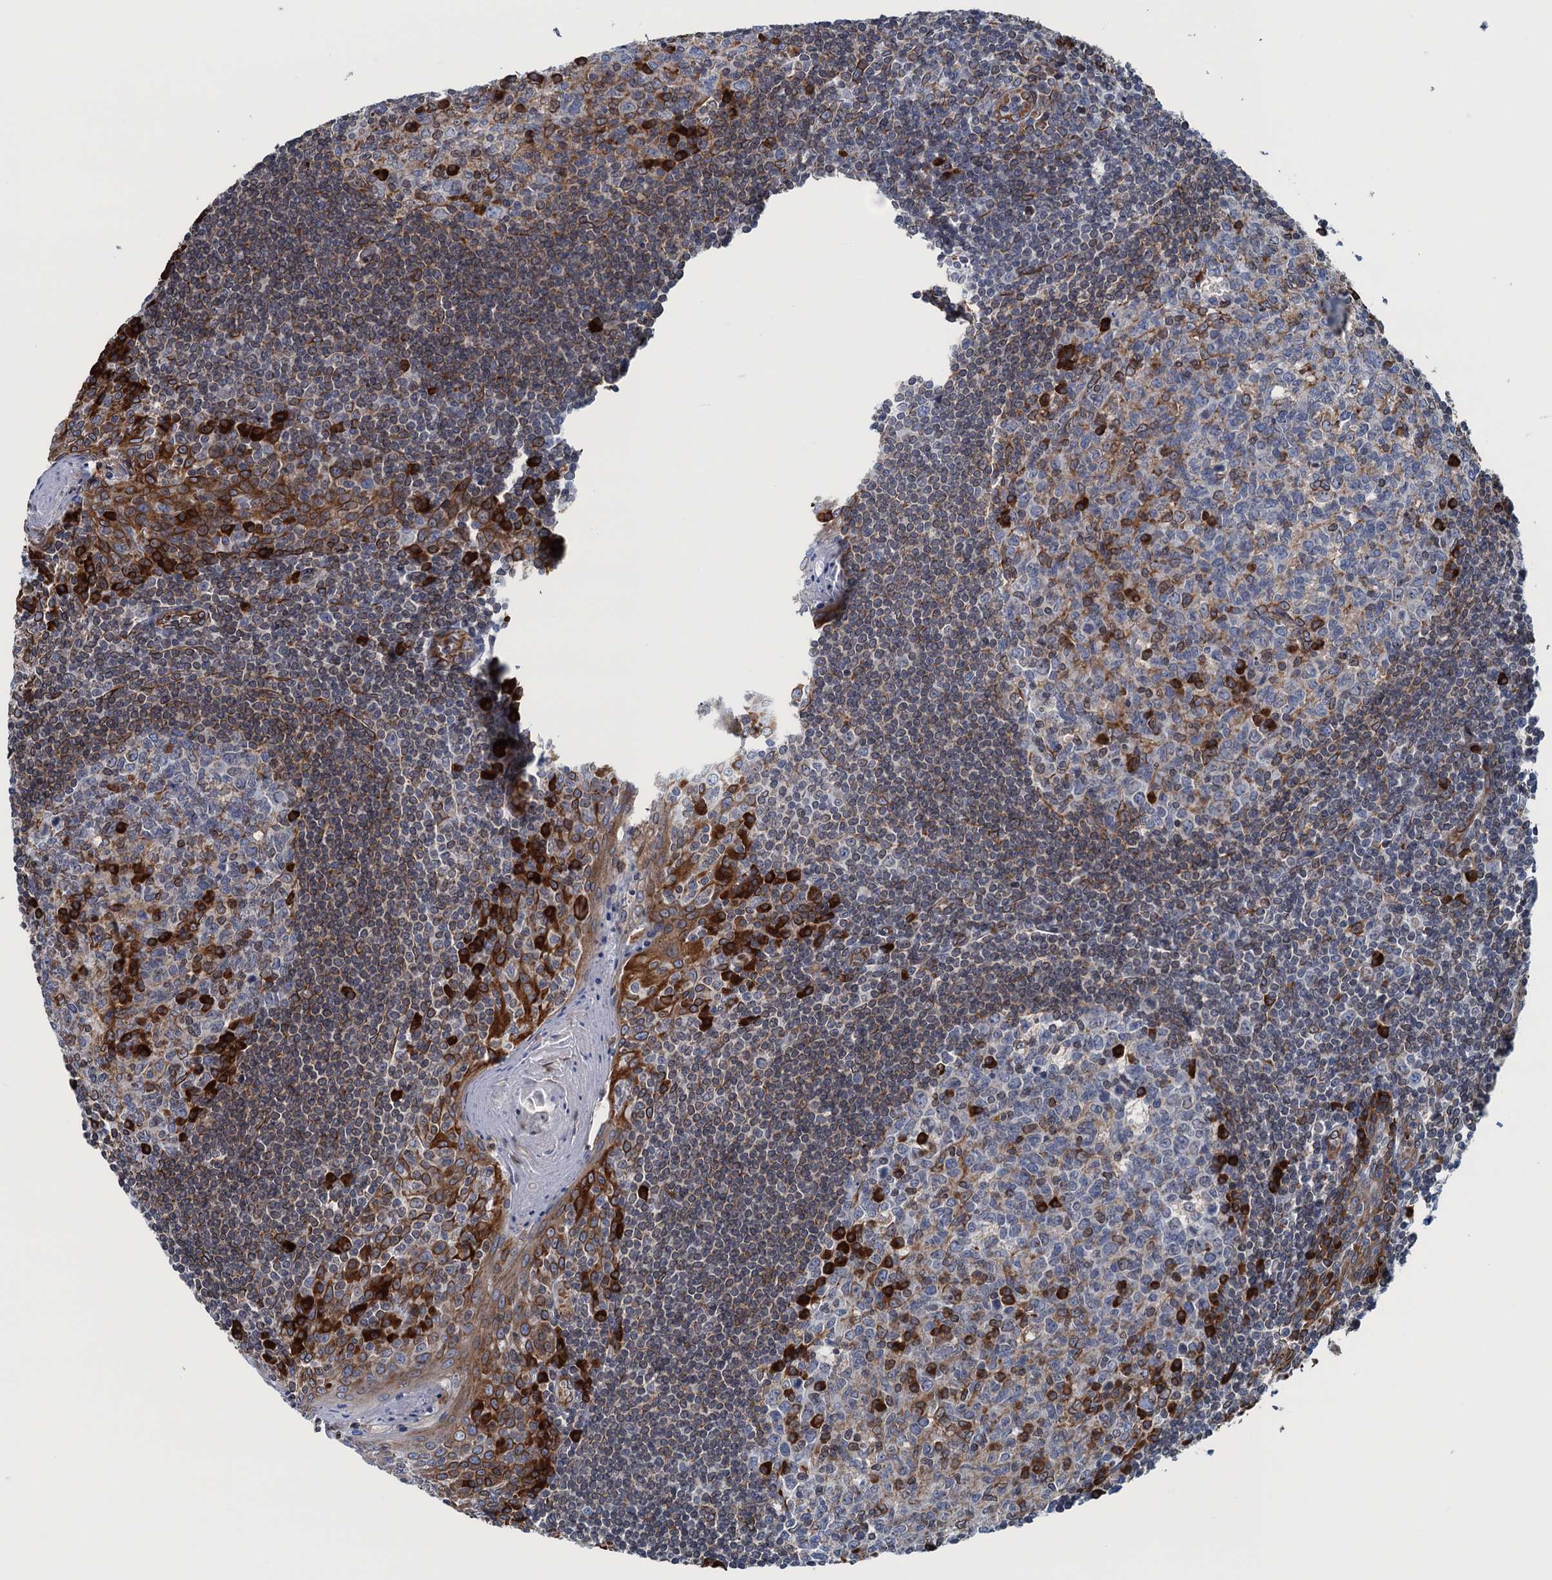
{"staining": {"intensity": "strong", "quantity": "25%-75%", "location": "cytoplasmic/membranous"}, "tissue": "tonsil", "cell_type": "Germinal center cells", "image_type": "normal", "snomed": [{"axis": "morphology", "description": "Normal tissue, NOS"}, {"axis": "topography", "description": "Tonsil"}], "caption": "Immunohistochemical staining of normal tonsil demonstrates strong cytoplasmic/membranous protein positivity in about 25%-75% of germinal center cells. Using DAB (3,3'-diaminobenzidine) (brown) and hematoxylin (blue) stains, captured at high magnification using brightfield microscopy.", "gene": "TMEM205", "patient": {"sex": "male", "age": 27}}